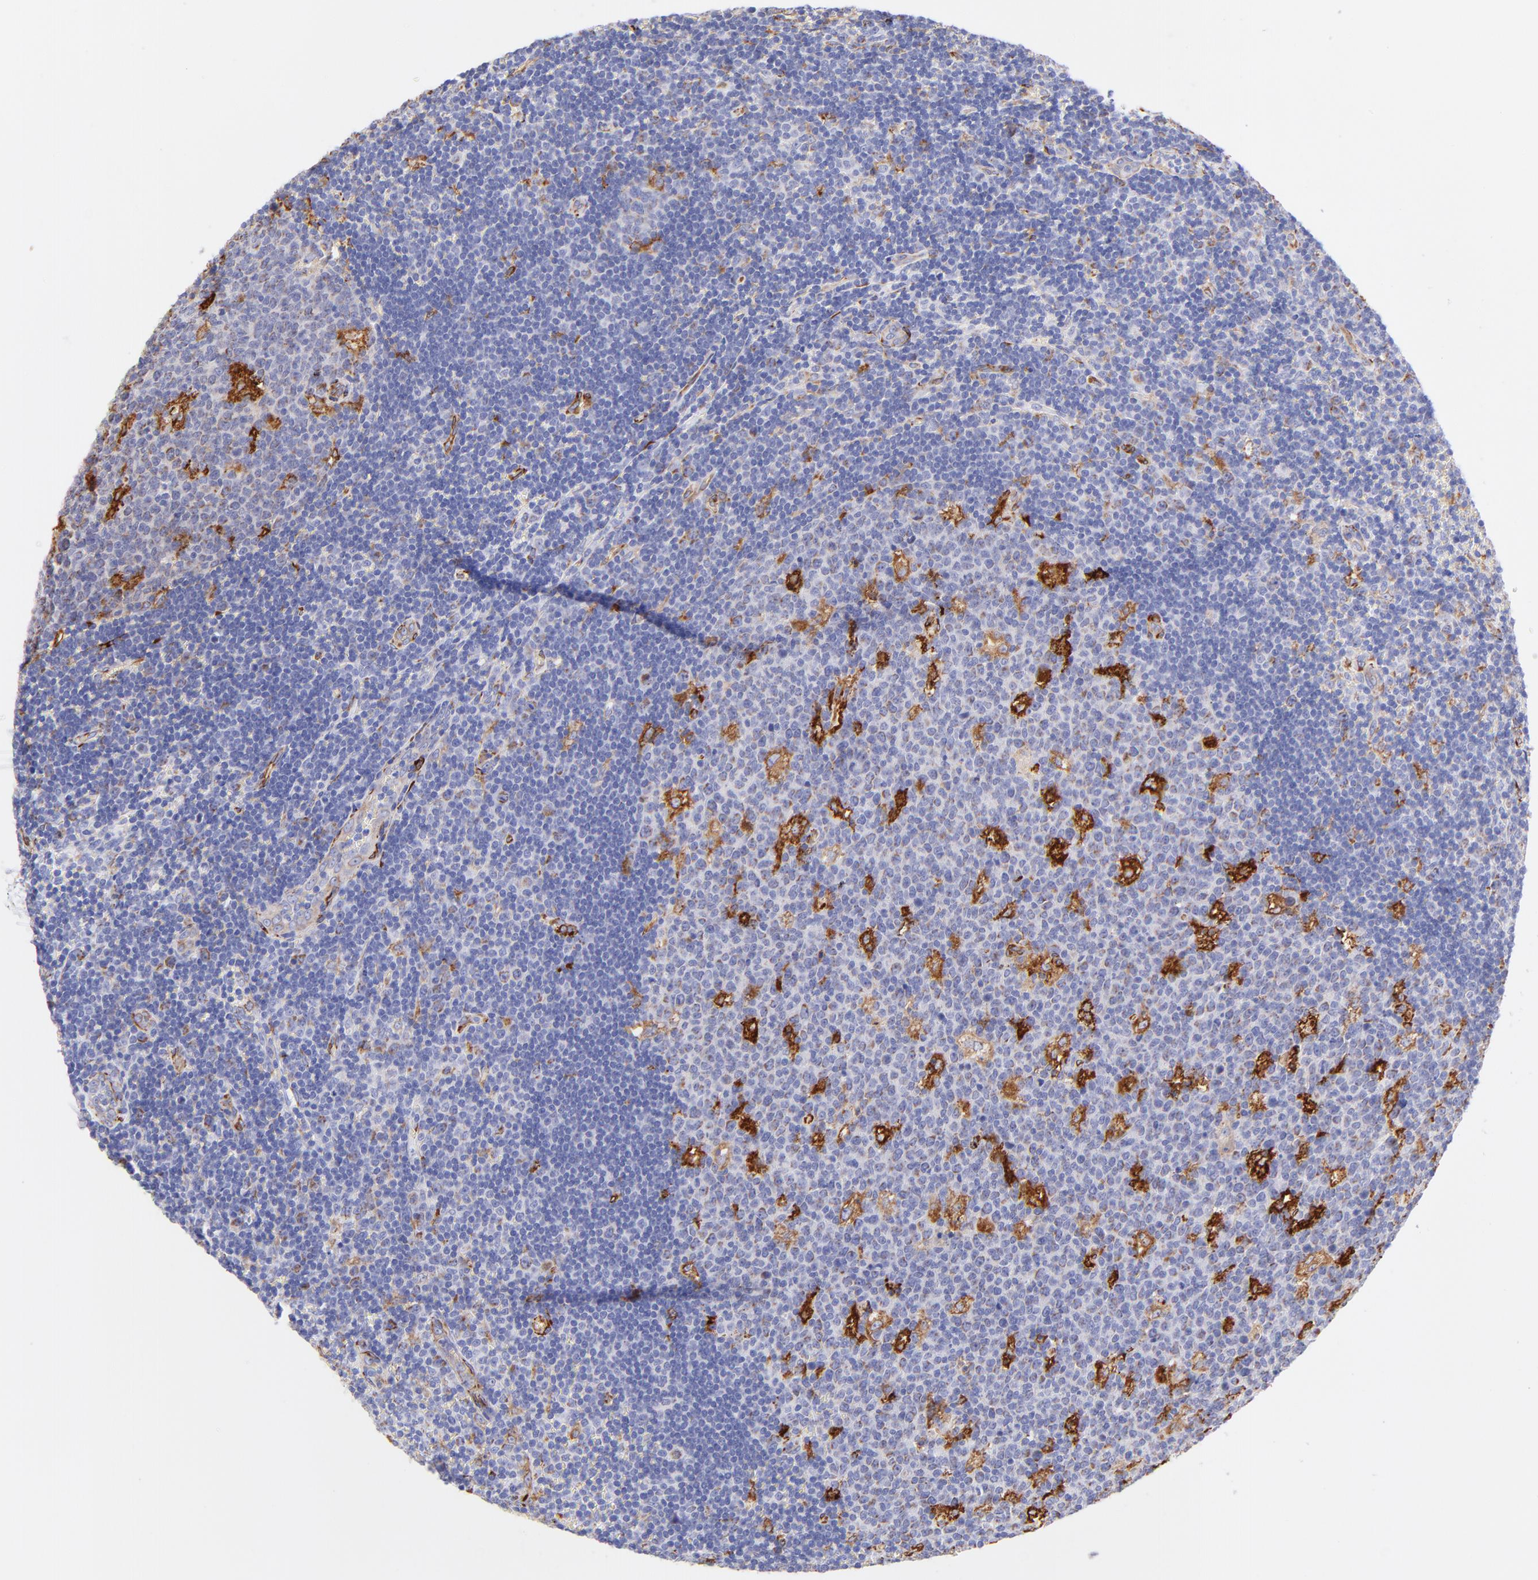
{"staining": {"intensity": "strong", "quantity": "<25%", "location": "cytoplasmic/membranous"}, "tissue": "lymph node", "cell_type": "Germinal center cells", "image_type": "normal", "snomed": [{"axis": "morphology", "description": "Normal tissue, NOS"}, {"axis": "topography", "description": "Lymph node"}, {"axis": "topography", "description": "Salivary gland"}], "caption": "Strong cytoplasmic/membranous protein expression is appreciated in approximately <25% of germinal center cells in lymph node. (brown staining indicates protein expression, while blue staining denotes nuclei).", "gene": "SPARC", "patient": {"sex": "male", "age": 8}}